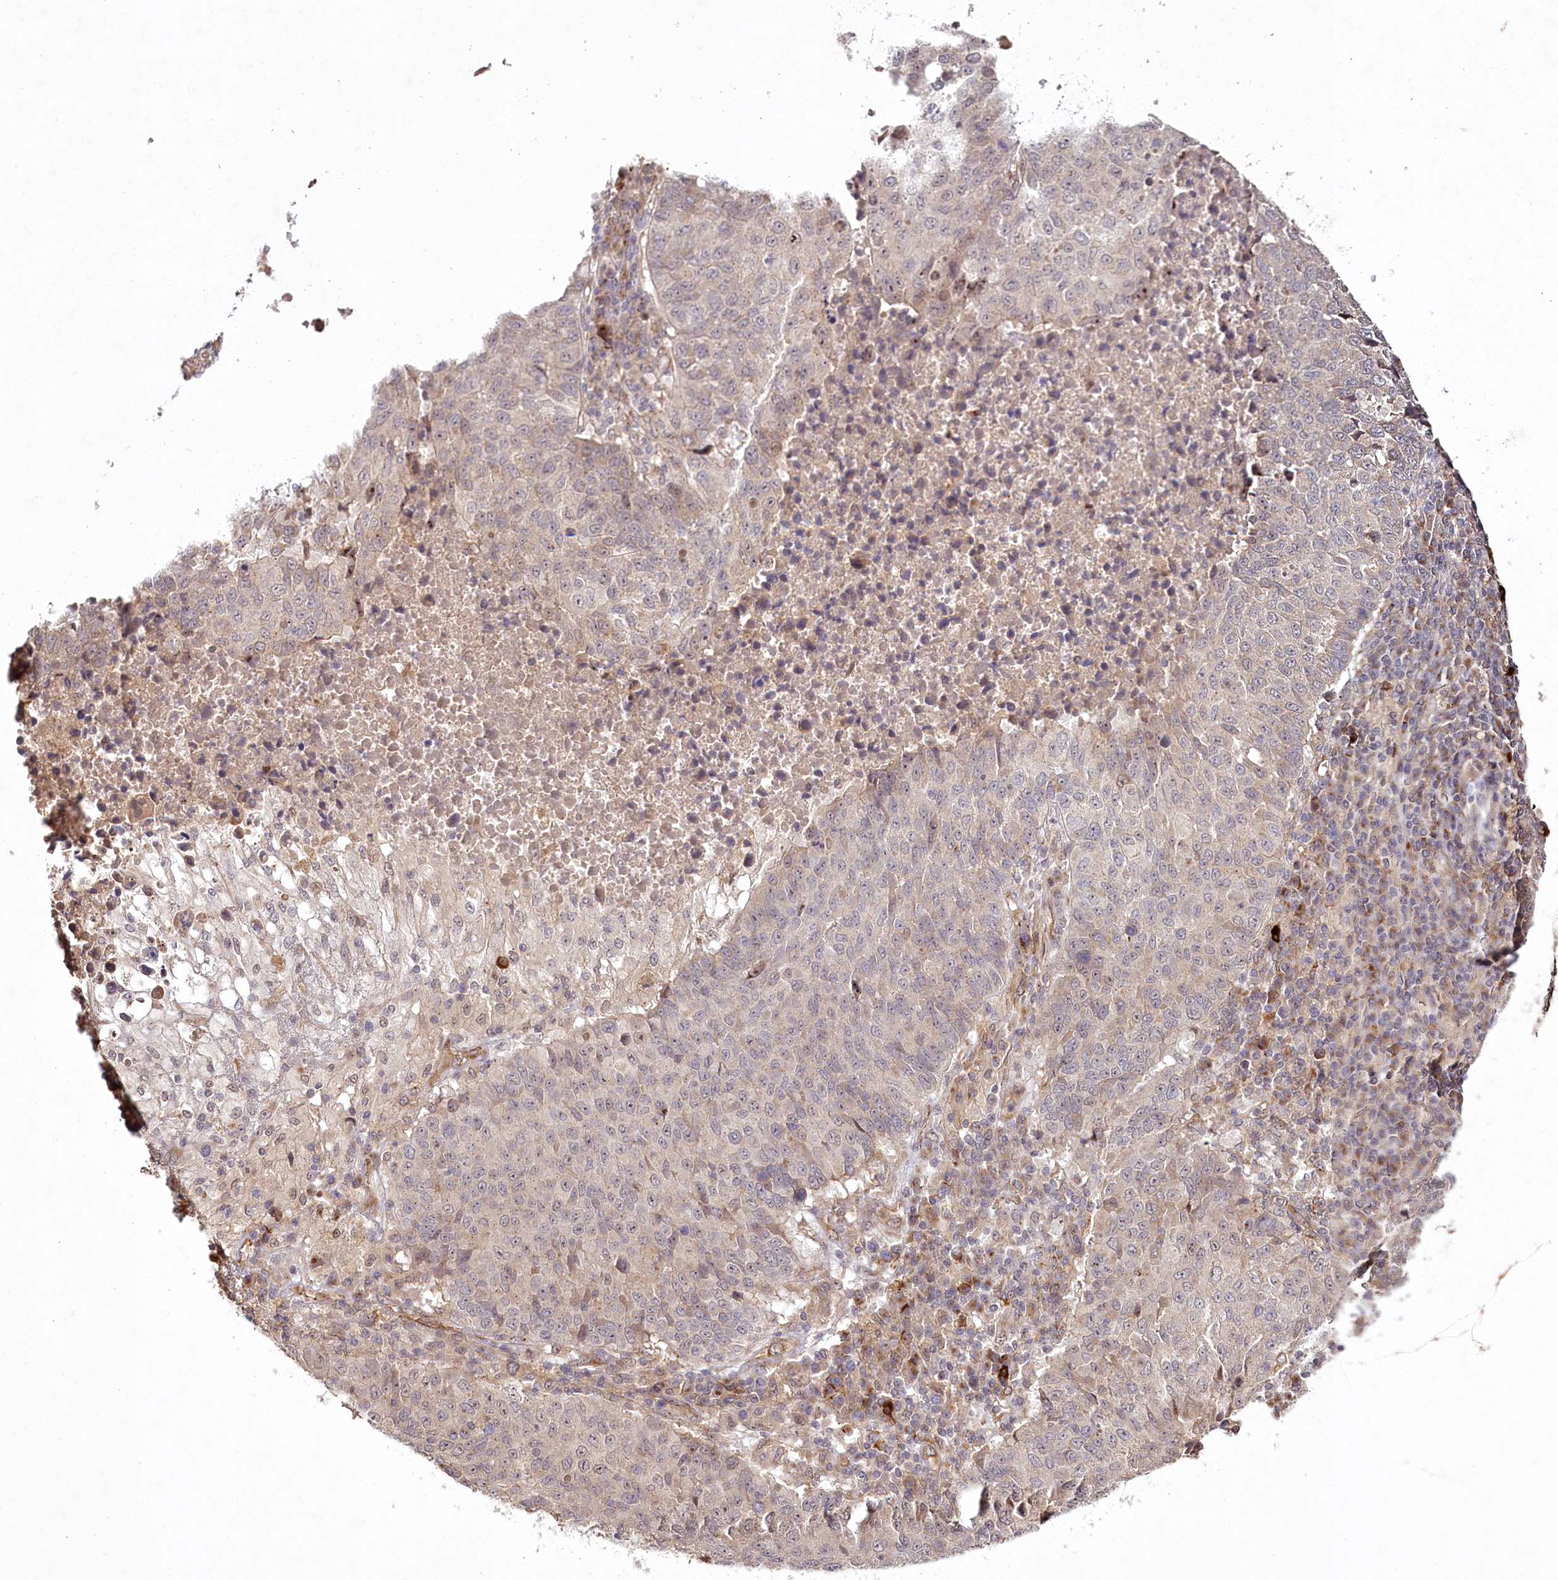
{"staining": {"intensity": "weak", "quantity": "25%-75%", "location": "nuclear"}, "tissue": "lung cancer", "cell_type": "Tumor cells", "image_type": "cancer", "snomed": [{"axis": "morphology", "description": "Squamous cell carcinoma, NOS"}, {"axis": "topography", "description": "Lung"}], "caption": "Human lung squamous cell carcinoma stained for a protein (brown) demonstrates weak nuclear positive staining in about 25%-75% of tumor cells.", "gene": "ALKBH8", "patient": {"sex": "male", "age": 73}}